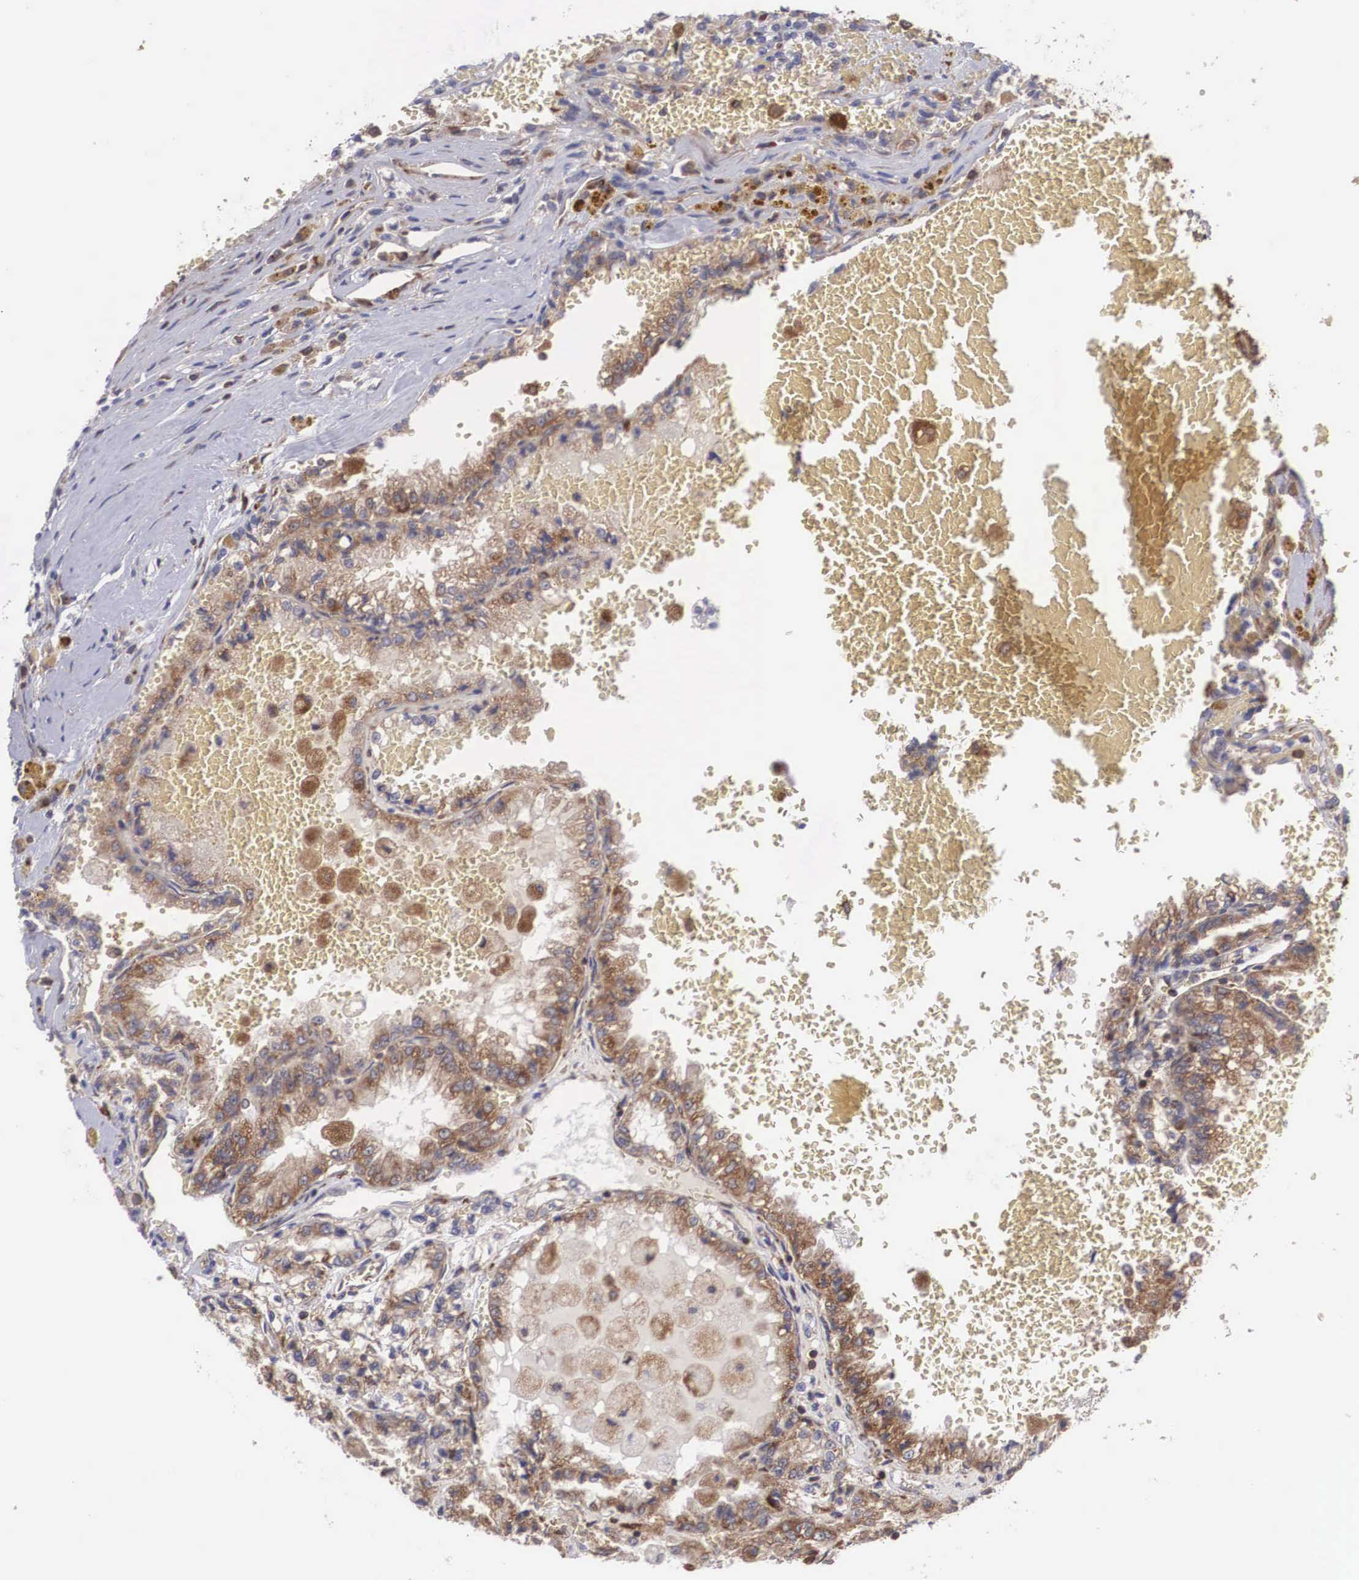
{"staining": {"intensity": "moderate", "quantity": ">75%", "location": "cytoplasmic/membranous"}, "tissue": "renal cancer", "cell_type": "Tumor cells", "image_type": "cancer", "snomed": [{"axis": "morphology", "description": "Adenocarcinoma, NOS"}, {"axis": "topography", "description": "Kidney"}], "caption": "High-magnification brightfield microscopy of adenocarcinoma (renal) stained with DAB (3,3'-diaminobenzidine) (brown) and counterstained with hematoxylin (blue). tumor cells exhibit moderate cytoplasmic/membranous staining is present in about>75% of cells.", "gene": "DHRS1", "patient": {"sex": "female", "age": 56}}